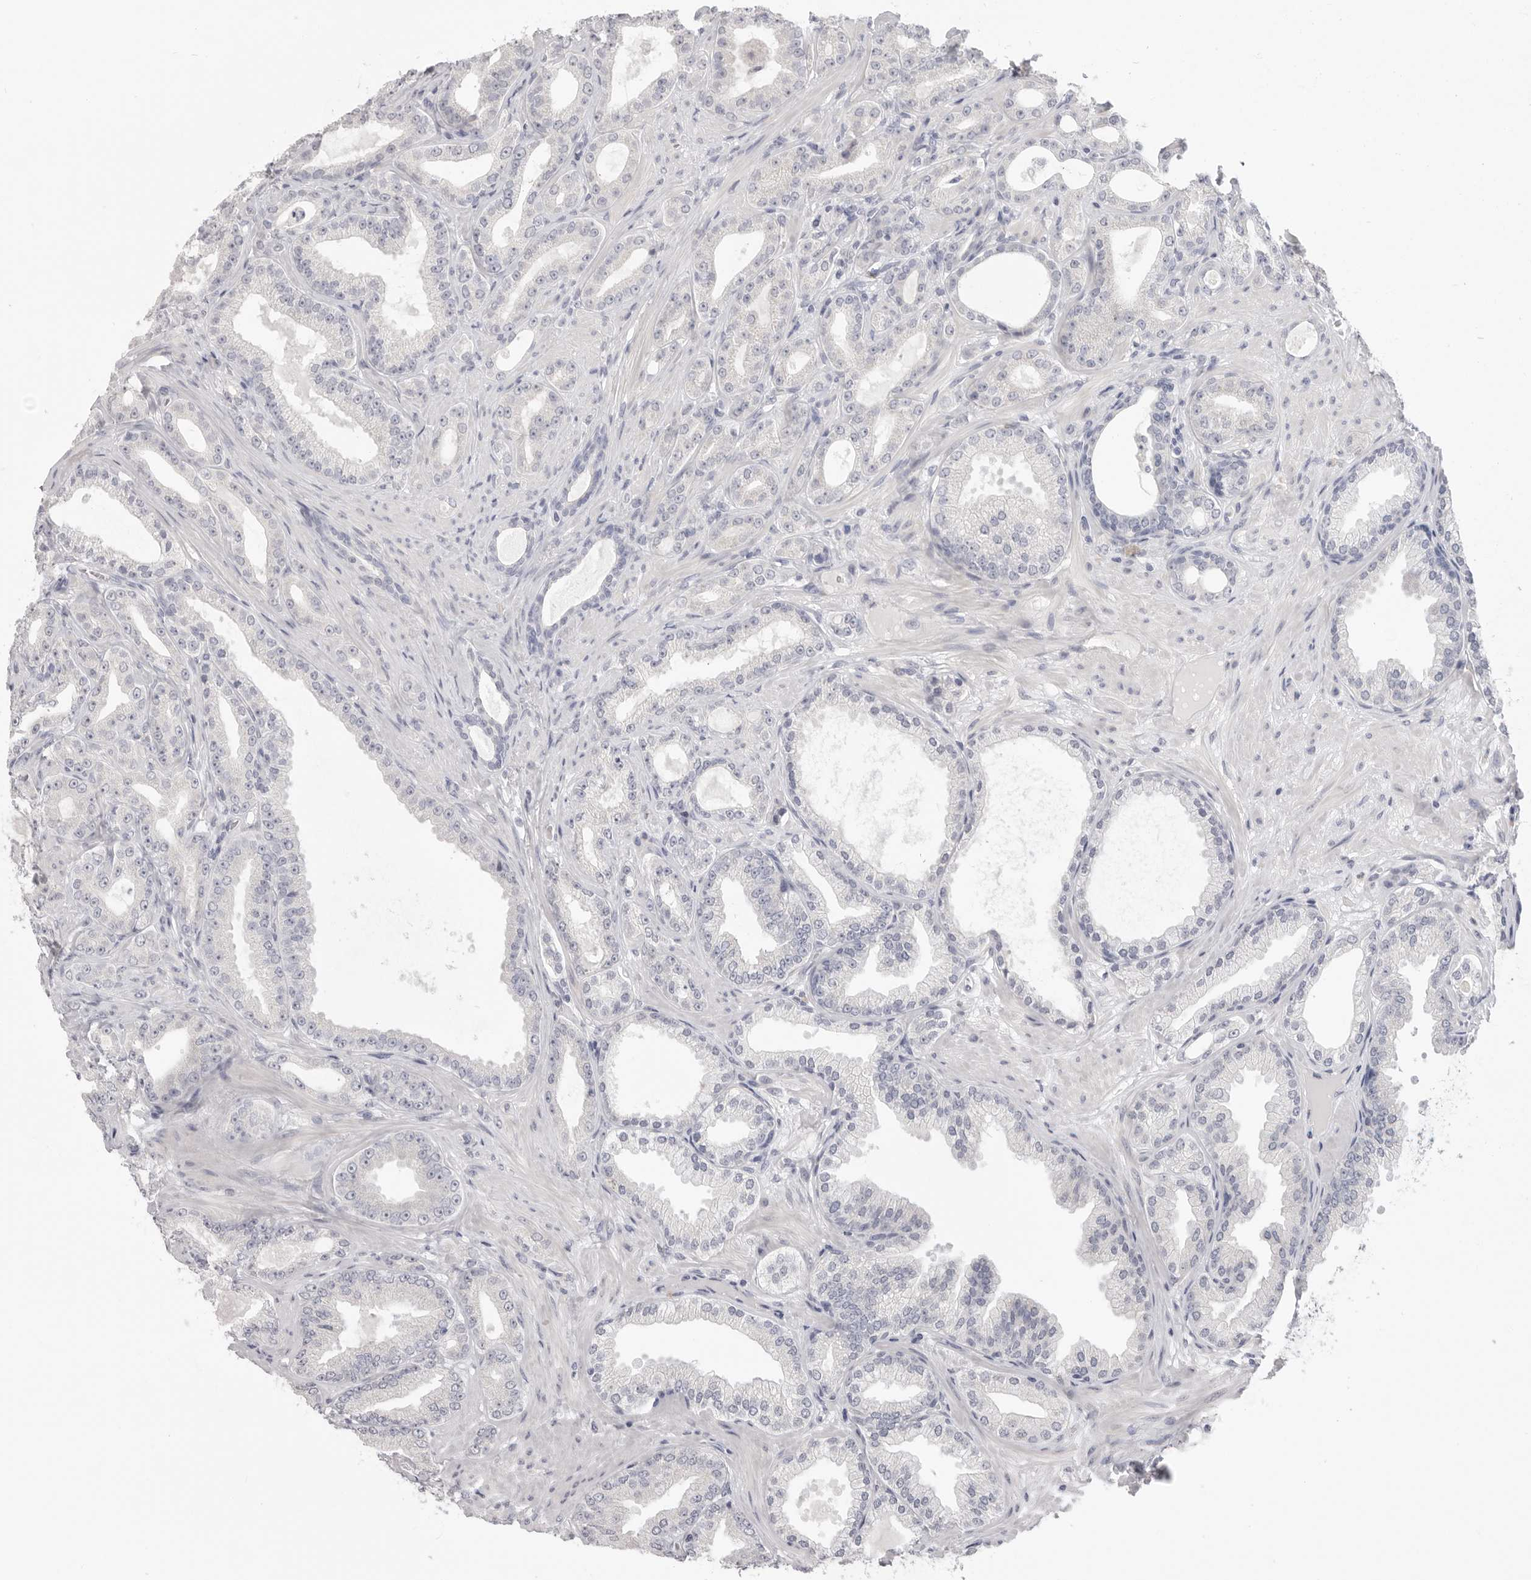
{"staining": {"intensity": "negative", "quantity": "none", "location": "none"}, "tissue": "prostate cancer", "cell_type": "Tumor cells", "image_type": "cancer", "snomed": [{"axis": "morphology", "description": "Adenocarcinoma, Low grade"}, {"axis": "topography", "description": "Prostate"}], "caption": "IHC micrograph of prostate cancer stained for a protein (brown), which displays no positivity in tumor cells. (Immunohistochemistry, brightfield microscopy, high magnification).", "gene": "XIRP1", "patient": {"sex": "male", "age": 63}}